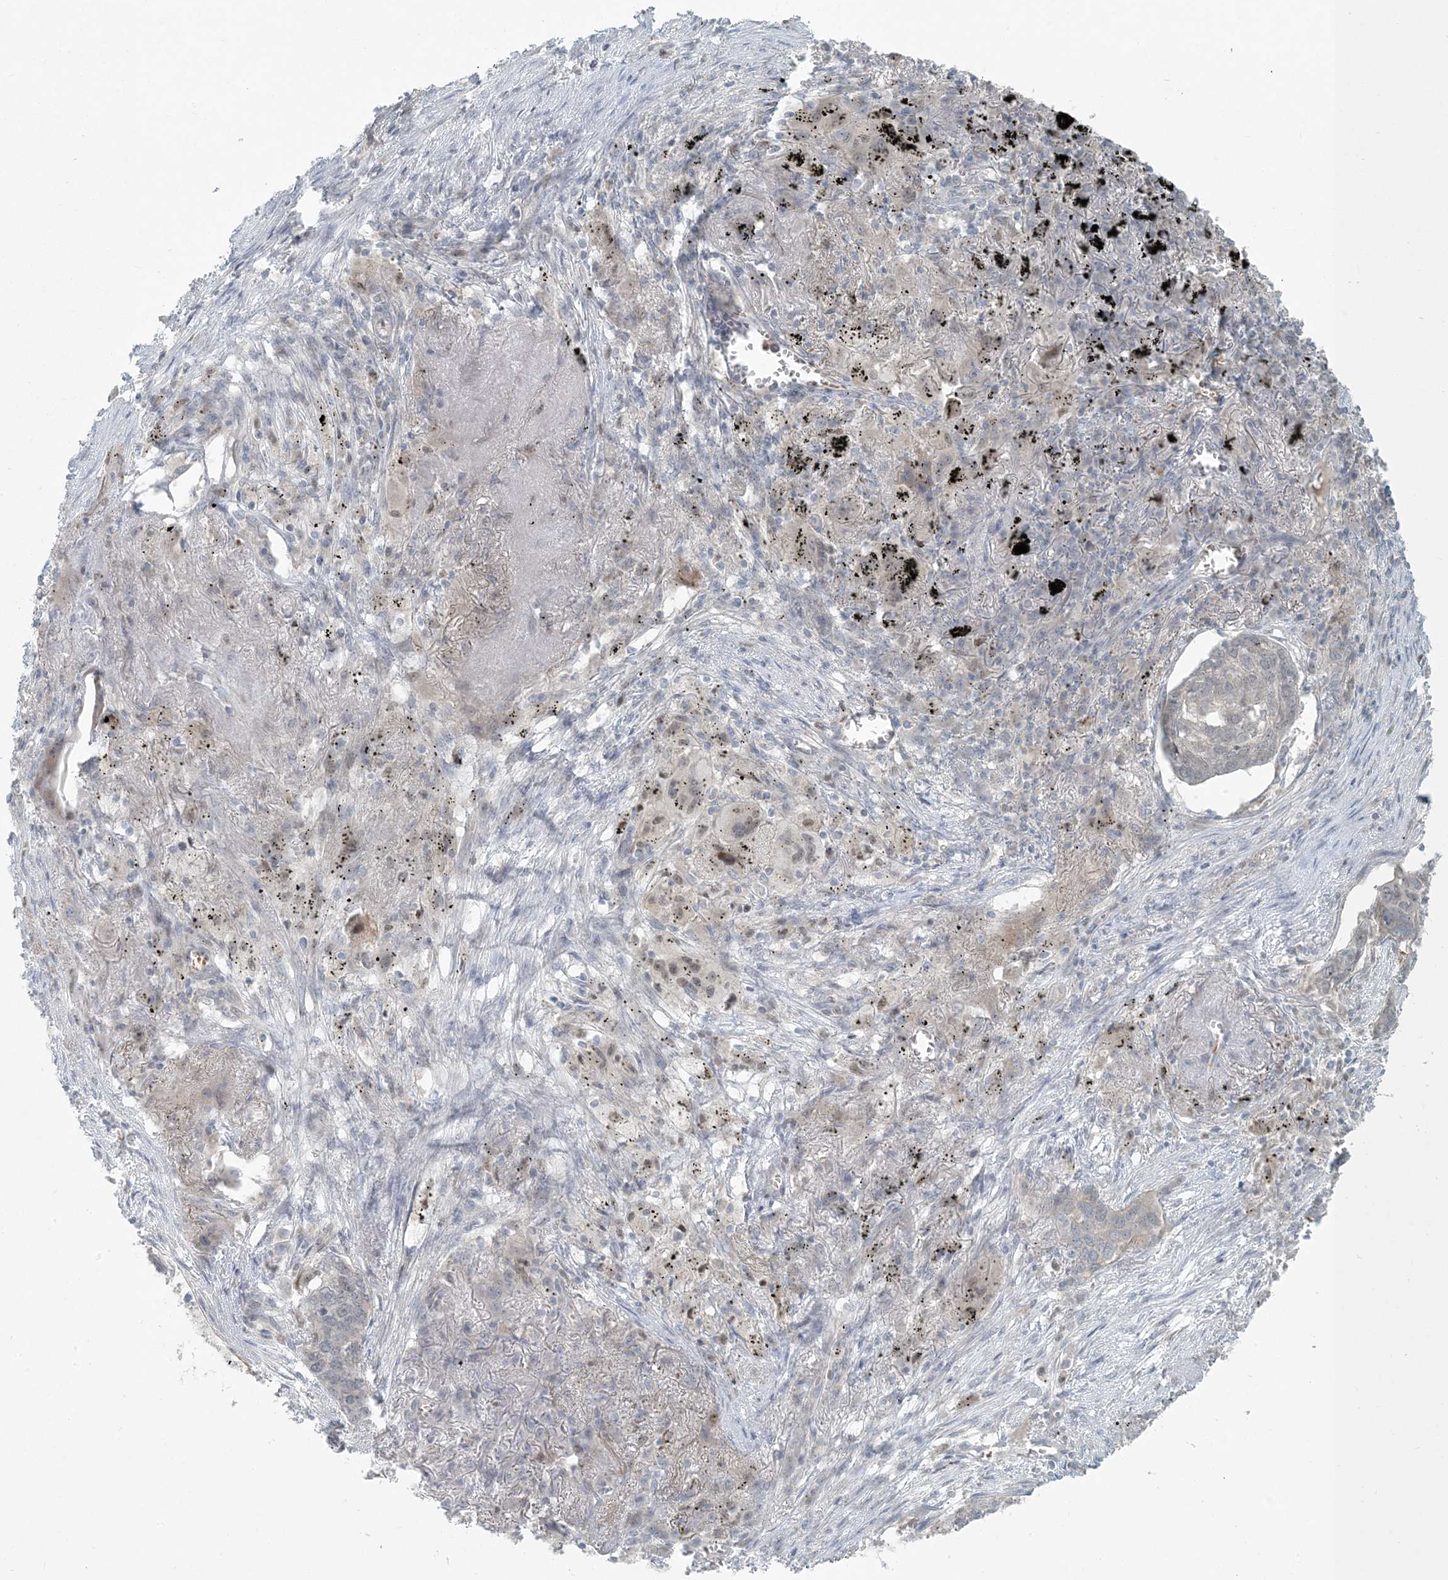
{"staining": {"intensity": "negative", "quantity": "none", "location": "none"}, "tissue": "lung cancer", "cell_type": "Tumor cells", "image_type": "cancer", "snomed": [{"axis": "morphology", "description": "Squamous cell carcinoma, NOS"}, {"axis": "topography", "description": "Lung"}], "caption": "The photomicrograph reveals no significant staining in tumor cells of squamous cell carcinoma (lung).", "gene": "CTDNEP1", "patient": {"sex": "female", "age": 63}}